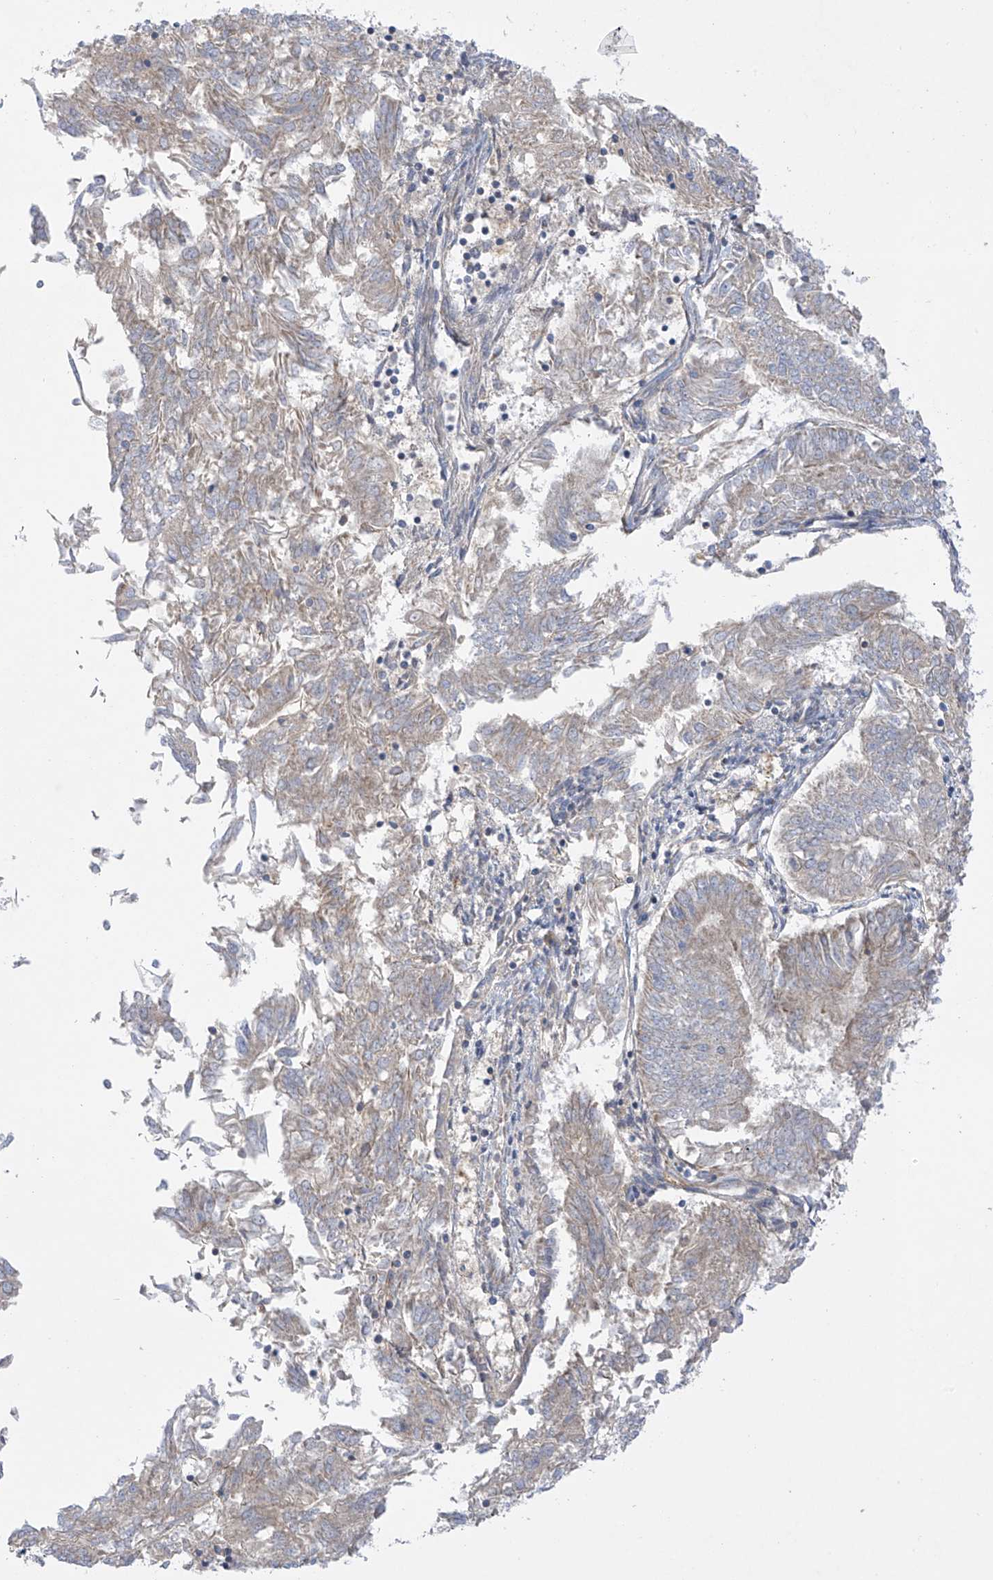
{"staining": {"intensity": "weak", "quantity": "25%-75%", "location": "cytoplasmic/membranous"}, "tissue": "endometrial cancer", "cell_type": "Tumor cells", "image_type": "cancer", "snomed": [{"axis": "morphology", "description": "Adenocarcinoma, NOS"}, {"axis": "topography", "description": "Endometrium"}], "caption": "This histopathology image displays immunohistochemistry staining of endometrial adenocarcinoma, with low weak cytoplasmic/membranous staining in approximately 25%-75% of tumor cells.", "gene": "METTL18", "patient": {"sex": "female", "age": 58}}